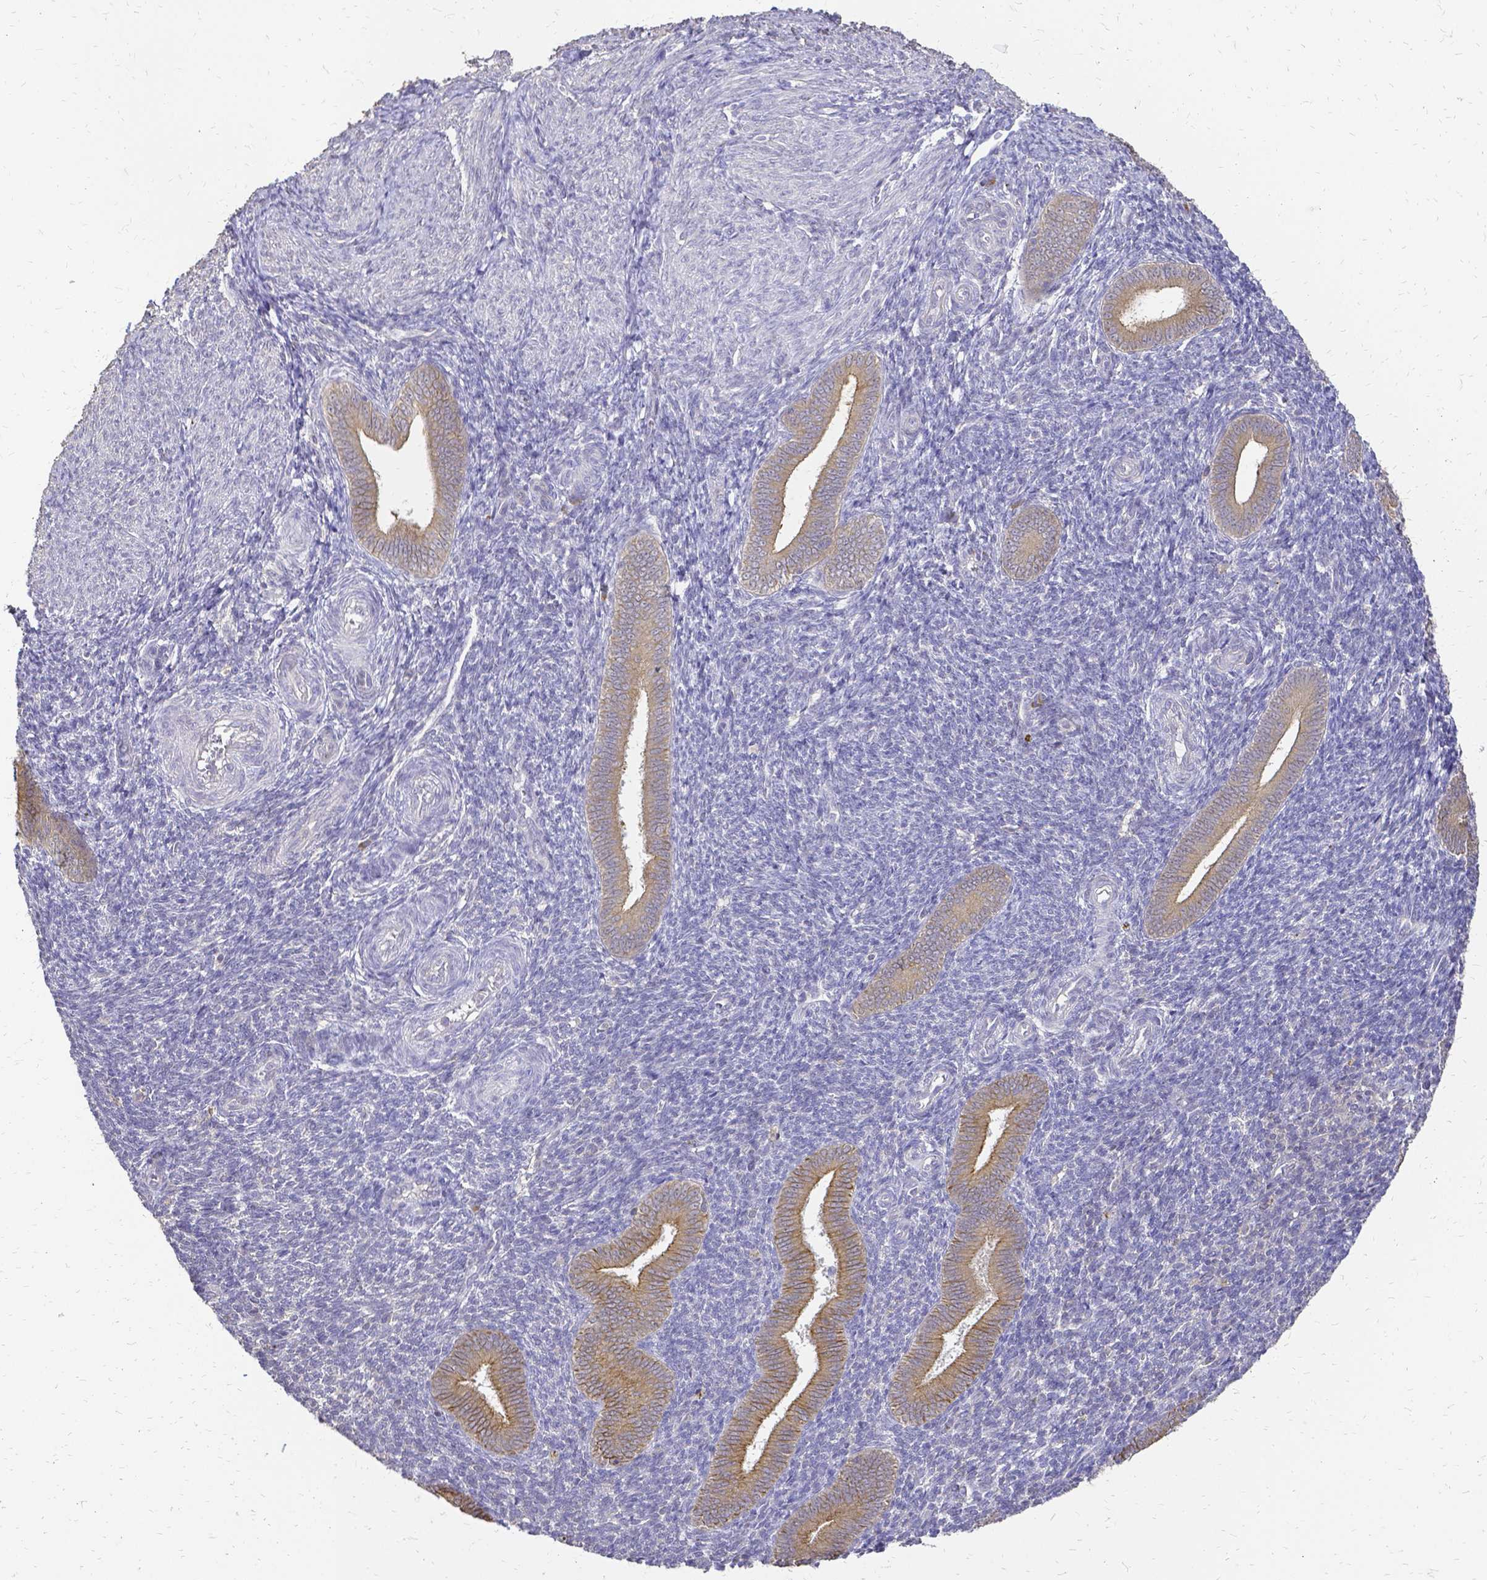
{"staining": {"intensity": "negative", "quantity": "none", "location": "none"}, "tissue": "endometrium", "cell_type": "Cells in endometrial stroma", "image_type": "normal", "snomed": [{"axis": "morphology", "description": "Normal tissue, NOS"}, {"axis": "topography", "description": "Endometrium"}], "caption": "Immunohistochemical staining of unremarkable endometrium shows no significant positivity in cells in endometrial stroma. (DAB immunohistochemistry, high magnification).", "gene": "CIB1", "patient": {"sex": "female", "age": 25}}